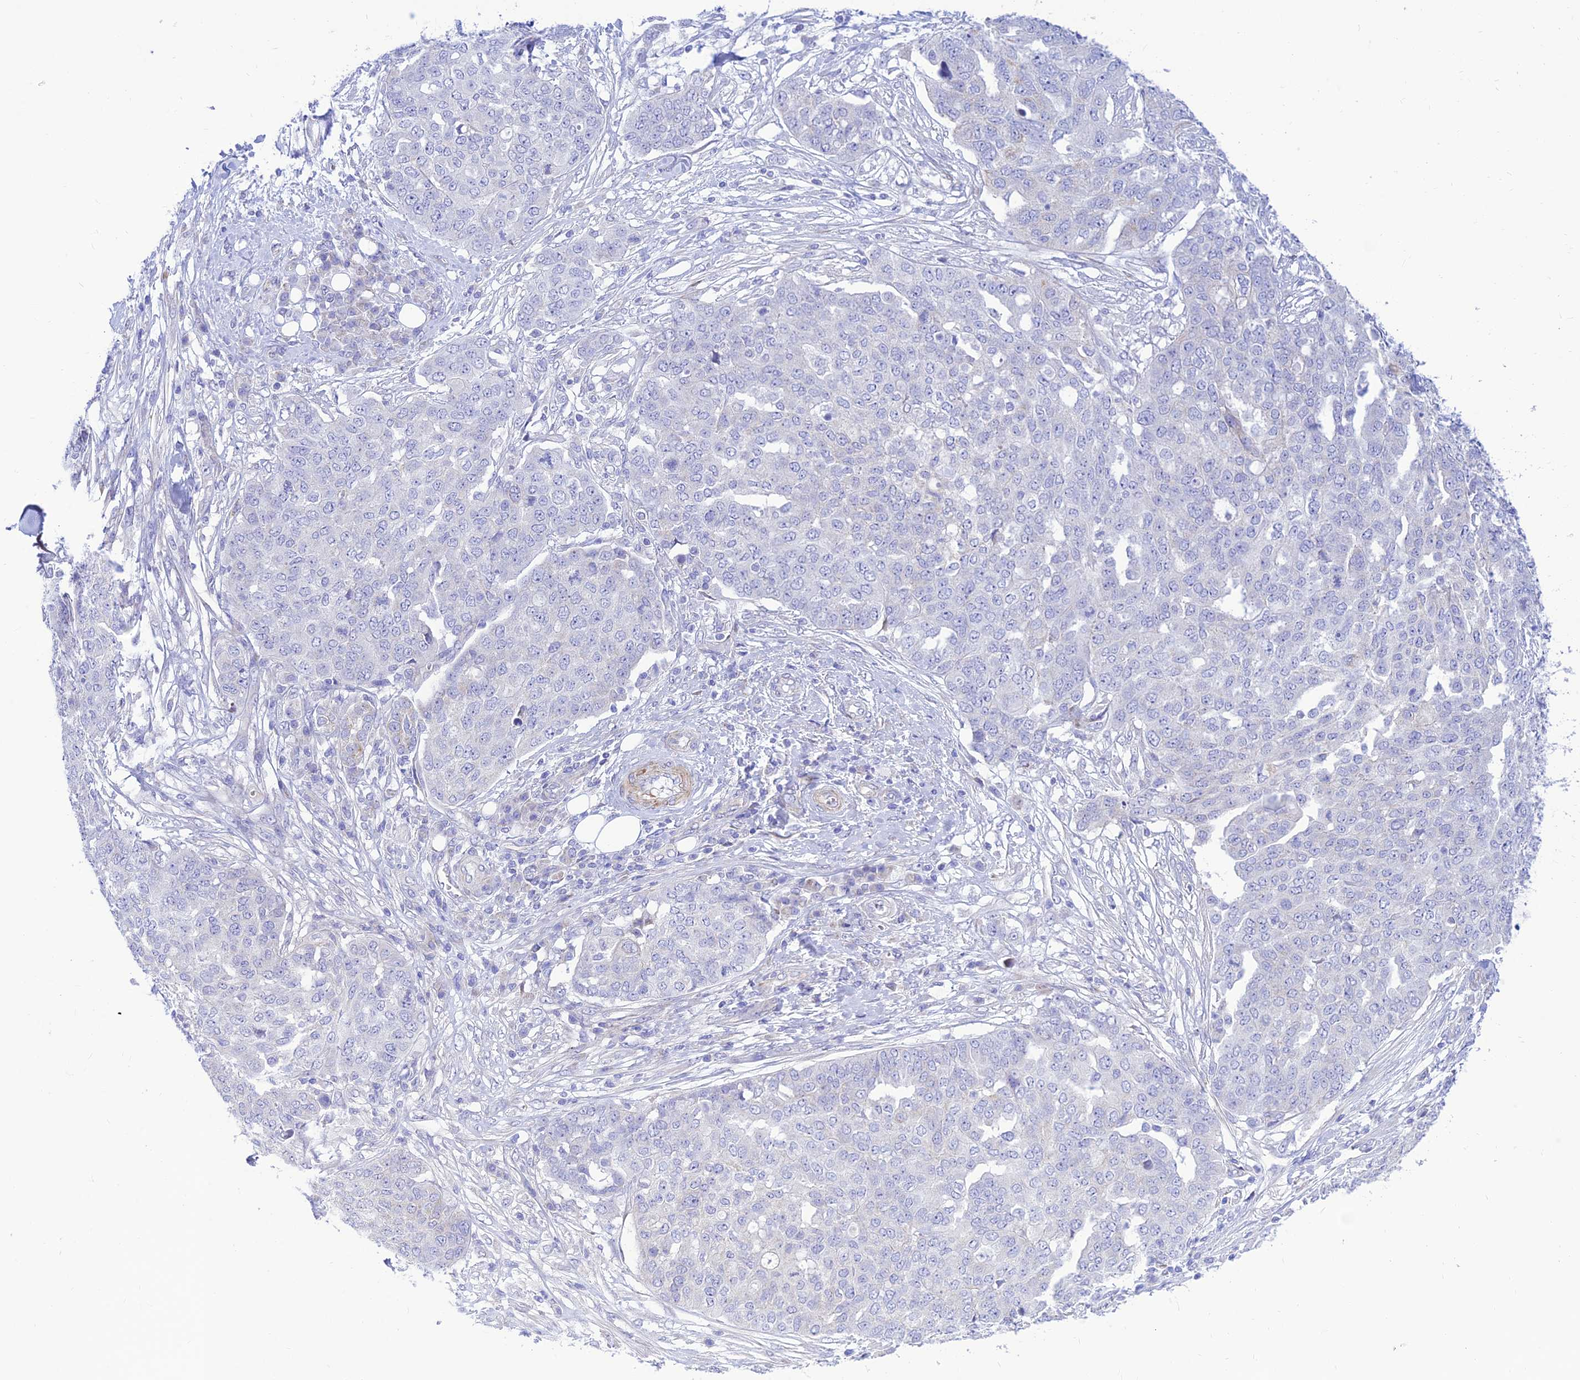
{"staining": {"intensity": "negative", "quantity": "none", "location": "none"}, "tissue": "ovarian cancer", "cell_type": "Tumor cells", "image_type": "cancer", "snomed": [{"axis": "morphology", "description": "Cystadenocarcinoma, serous, NOS"}, {"axis": "topography", "description": "Soft tissue"}, {"axis": "topography", "description": "Ovary"}], "caption": "Immunohistochemical staining of ovarian cancer shows no significant positivity in tumor cells.", "gene": "FAM186B", "patient": {"sex": "female", "age": 57}}